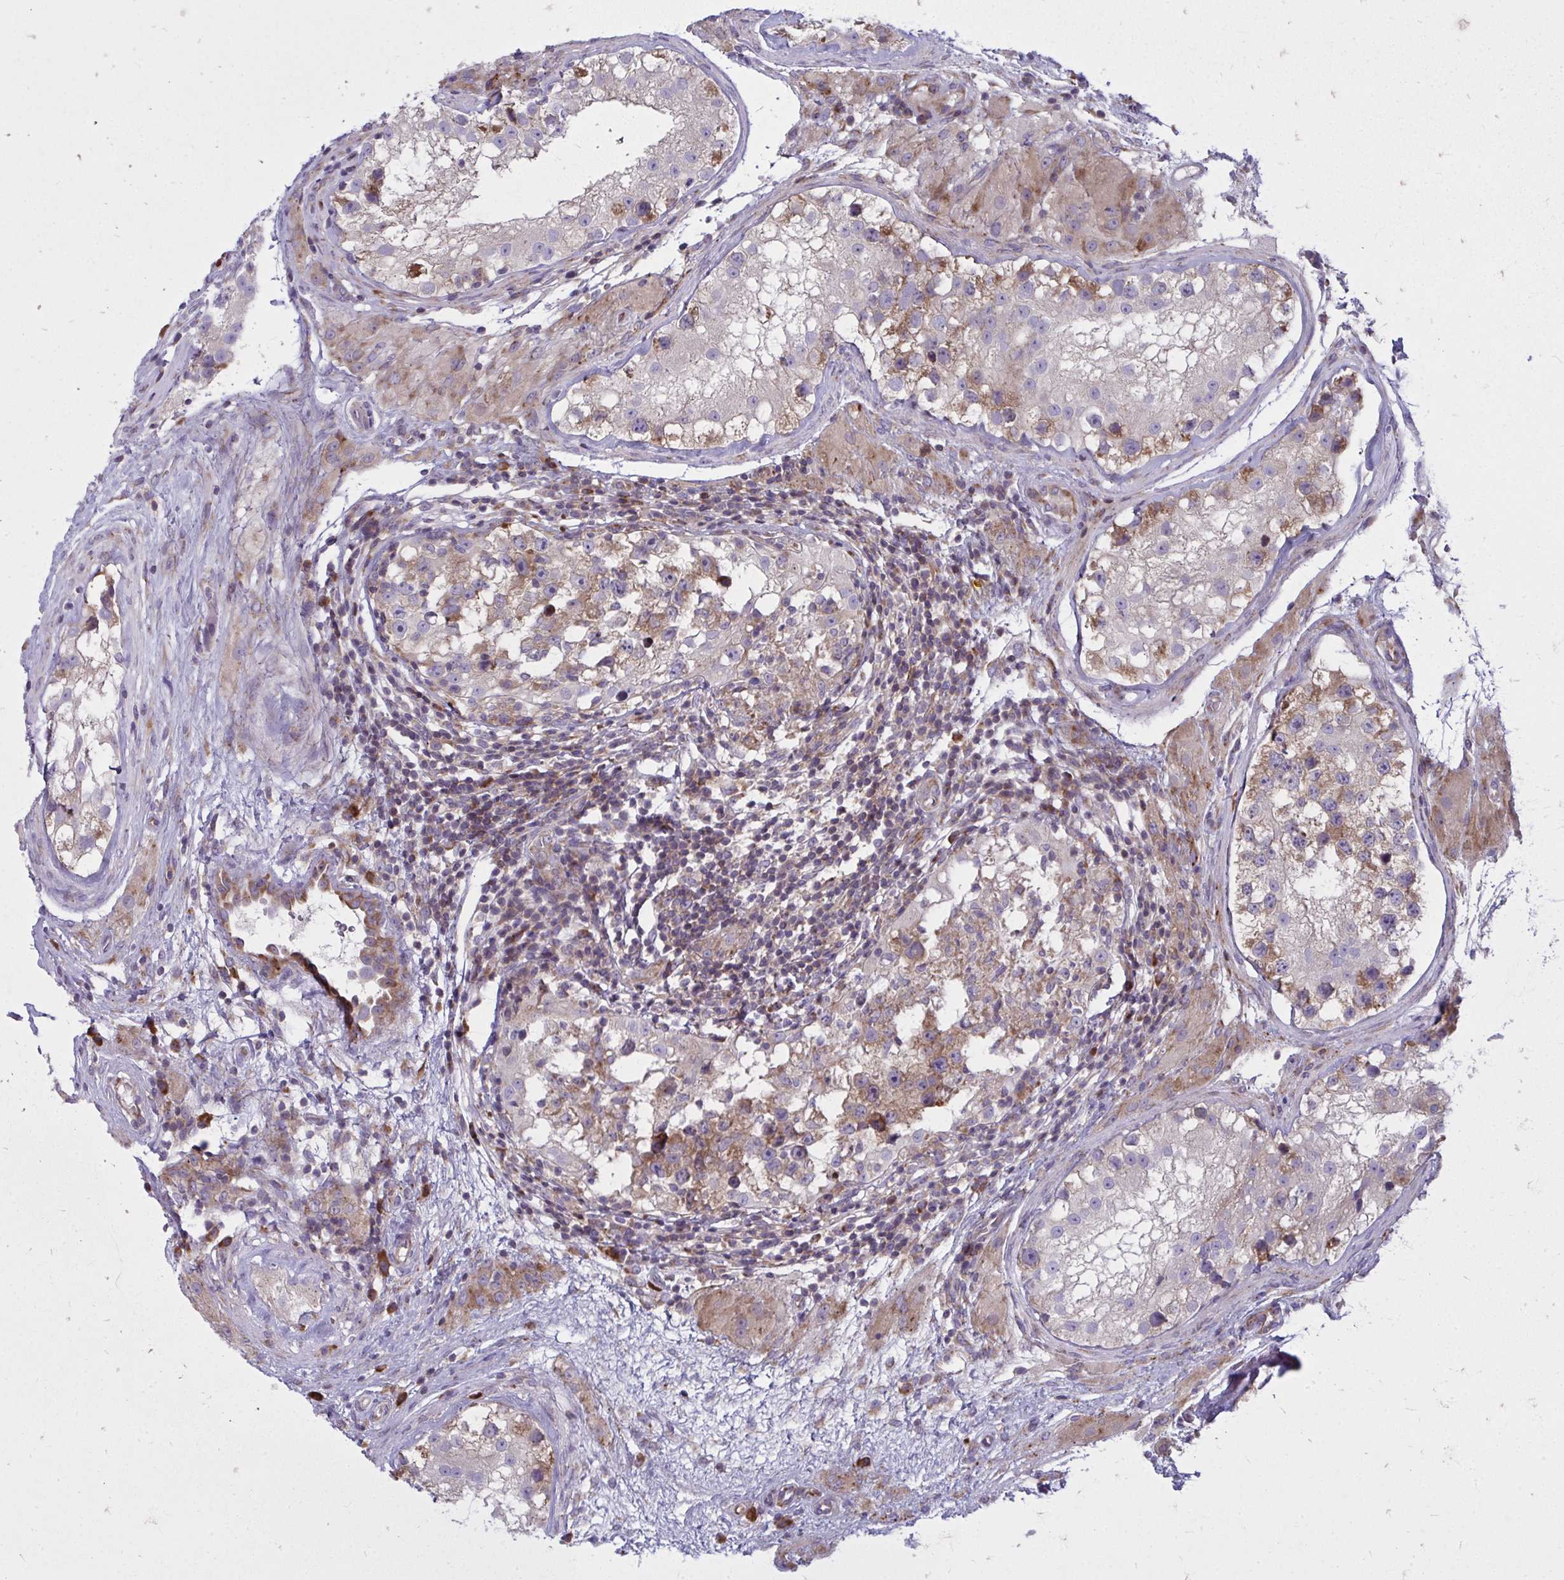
{"staining": {"intensity": "moderate", "quantity": ">75%", "location": "cytoplasmic/membranous"}, "tissue": "testis cancer", "cell_type": "Tumor cells", "image_type": "cancer", "snomed": [{"axis": "morphology", "description": "Normal tissue, NOS"}, {"axis": "morphology", "description": "Carcinoma, Embryonal, NOS"}, {"axis": "topography", "description": "Testis"}], "caption": "Immunohistochemistry (IHC) of testis embryonal carcinoma demonstrates medium levels of moderate cytoplasmic/membranous staining in about >75% of tumor cells.", "gene": "GFPT2", "patient": {"sex": "male", "age": 32}}